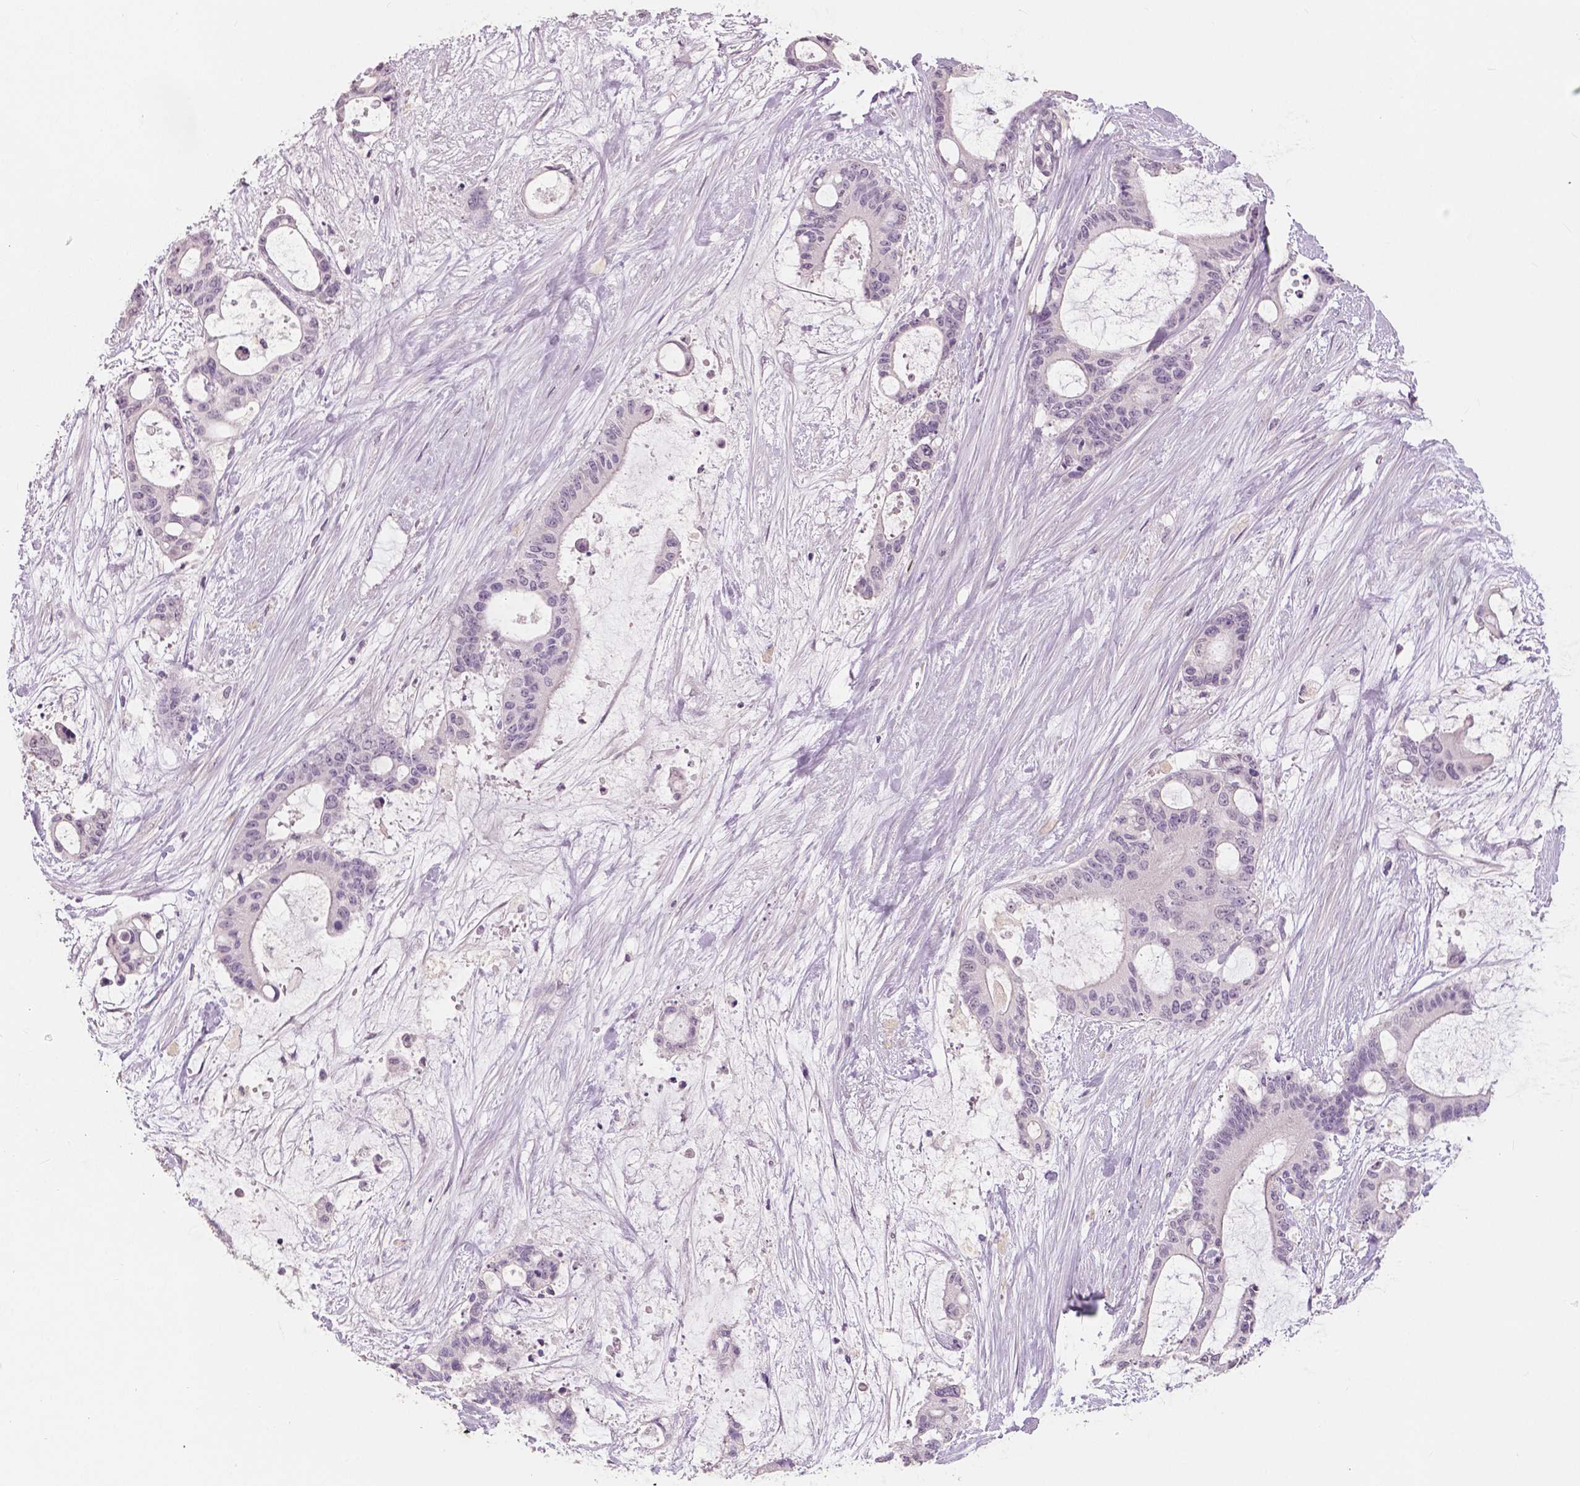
{"staining": {"intensity": "negative", "quantity": "none", "location": "none"}, "tissue": "liver cancer", "cell_type": "Tumor cells", "image_type": "cancer", "snomed": [{"axis": "morphology", "description": "Normal tissue, NOS"}, {"axis": "morphology", "description": "Cholangiocarcinoma"}, {"axis": "topography", "description": "Liver"}, {"axis": "topography", "description": "Peripheral nerve tissue"}], "caption": "Cholangiocarcinoma (liver) stained for a protein using IHC demonstrates no positivity tumor cells.", "gene": "NECAB1", "patient": {"sex": "female", "age": 73}}